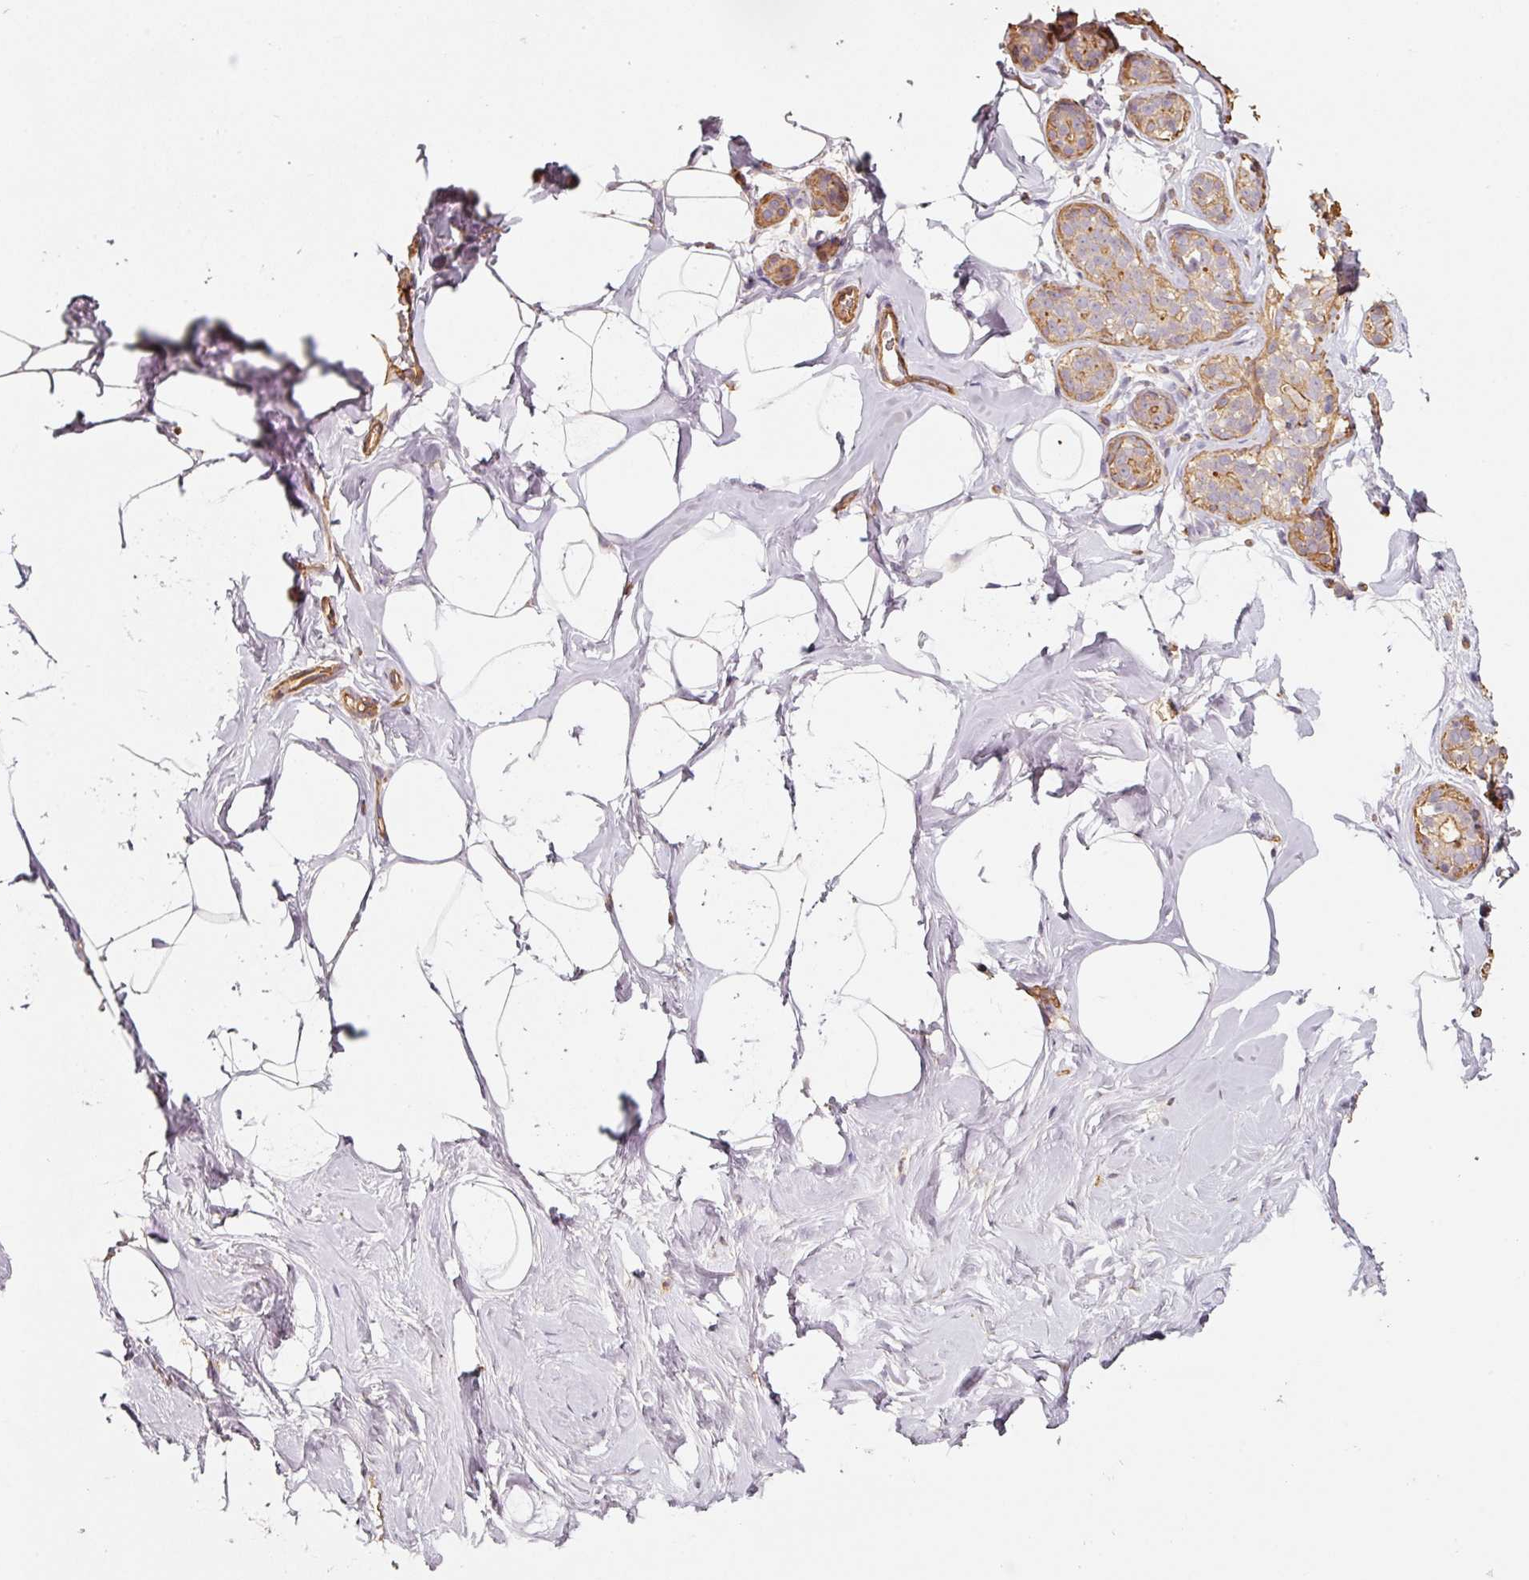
{"staining": {"intensity": "negative", "quantity": "none", "location": "none"}, "tissue": "breast", "cell_type": "Adipocytes", "image_type": "normal", "snomed": [{"axis": "morphology", "description": "Normal tissue, NOS"}, {"axis": "topography", "description": "Breast"}], "caption": "This image is of unremarkable breast stained with immunohistochemistry to label a protein in brown with the nuclei are counter-stained blue. There is no expression in adipocytes.", "gene": "CEP95", "patient": {"sex": "female", "age": 32}}